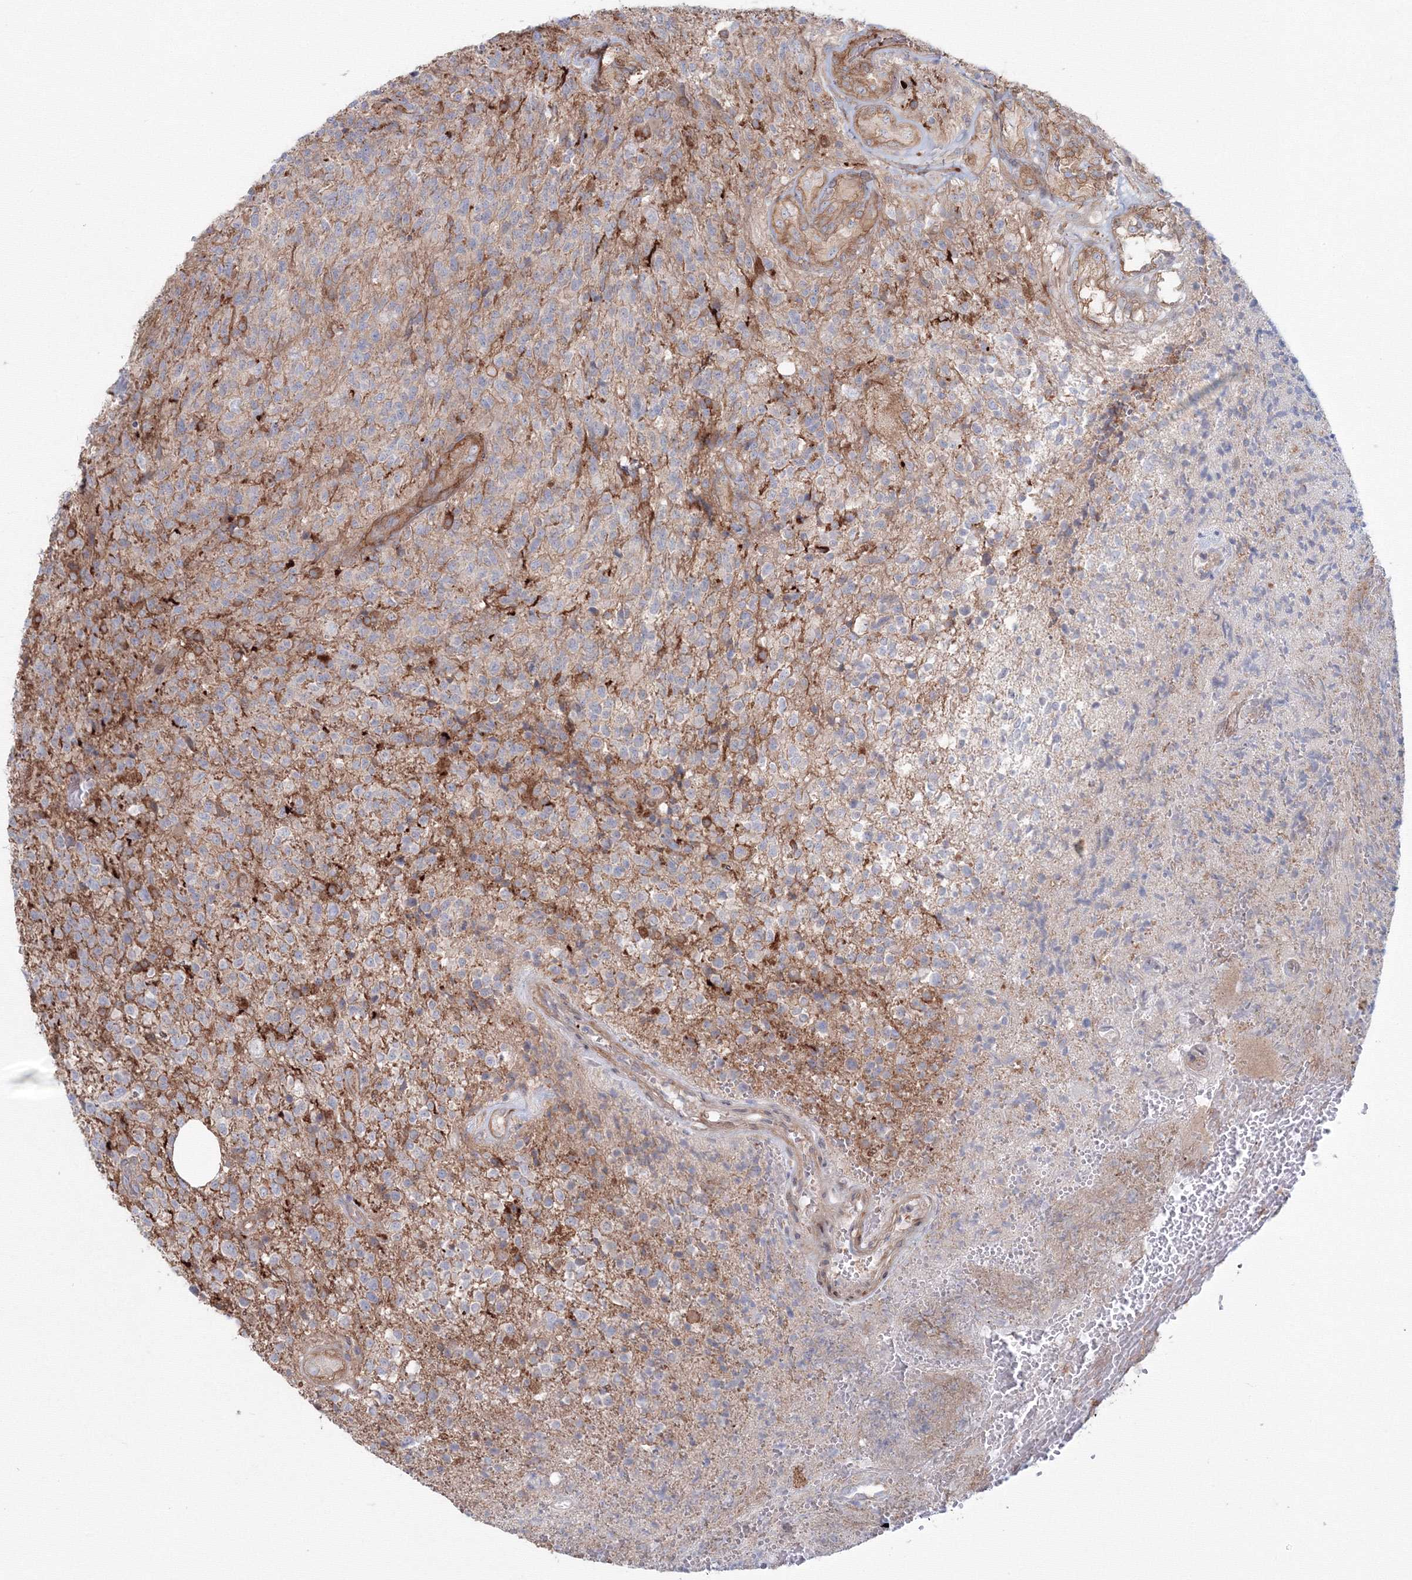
{"staining": {"intensity": "negative", "quantity": "none", "location": "none"}, "tissue": "glioma", "cell_type": "Tumor cells", "image_type": "cancer", "snomed": [{"axis": "morphology", "description": "Glioma, malignant, High grade"}, {"axis": "topography", "description": "Brain"}], "caption": "This is an immunohistochemistry (IHC) micrograph of high-grade glioma (malignant). There is no positivity in tumor cells.", "gene": "SH3PXD2A", "patient": {"sex": "male", "age": 56}}